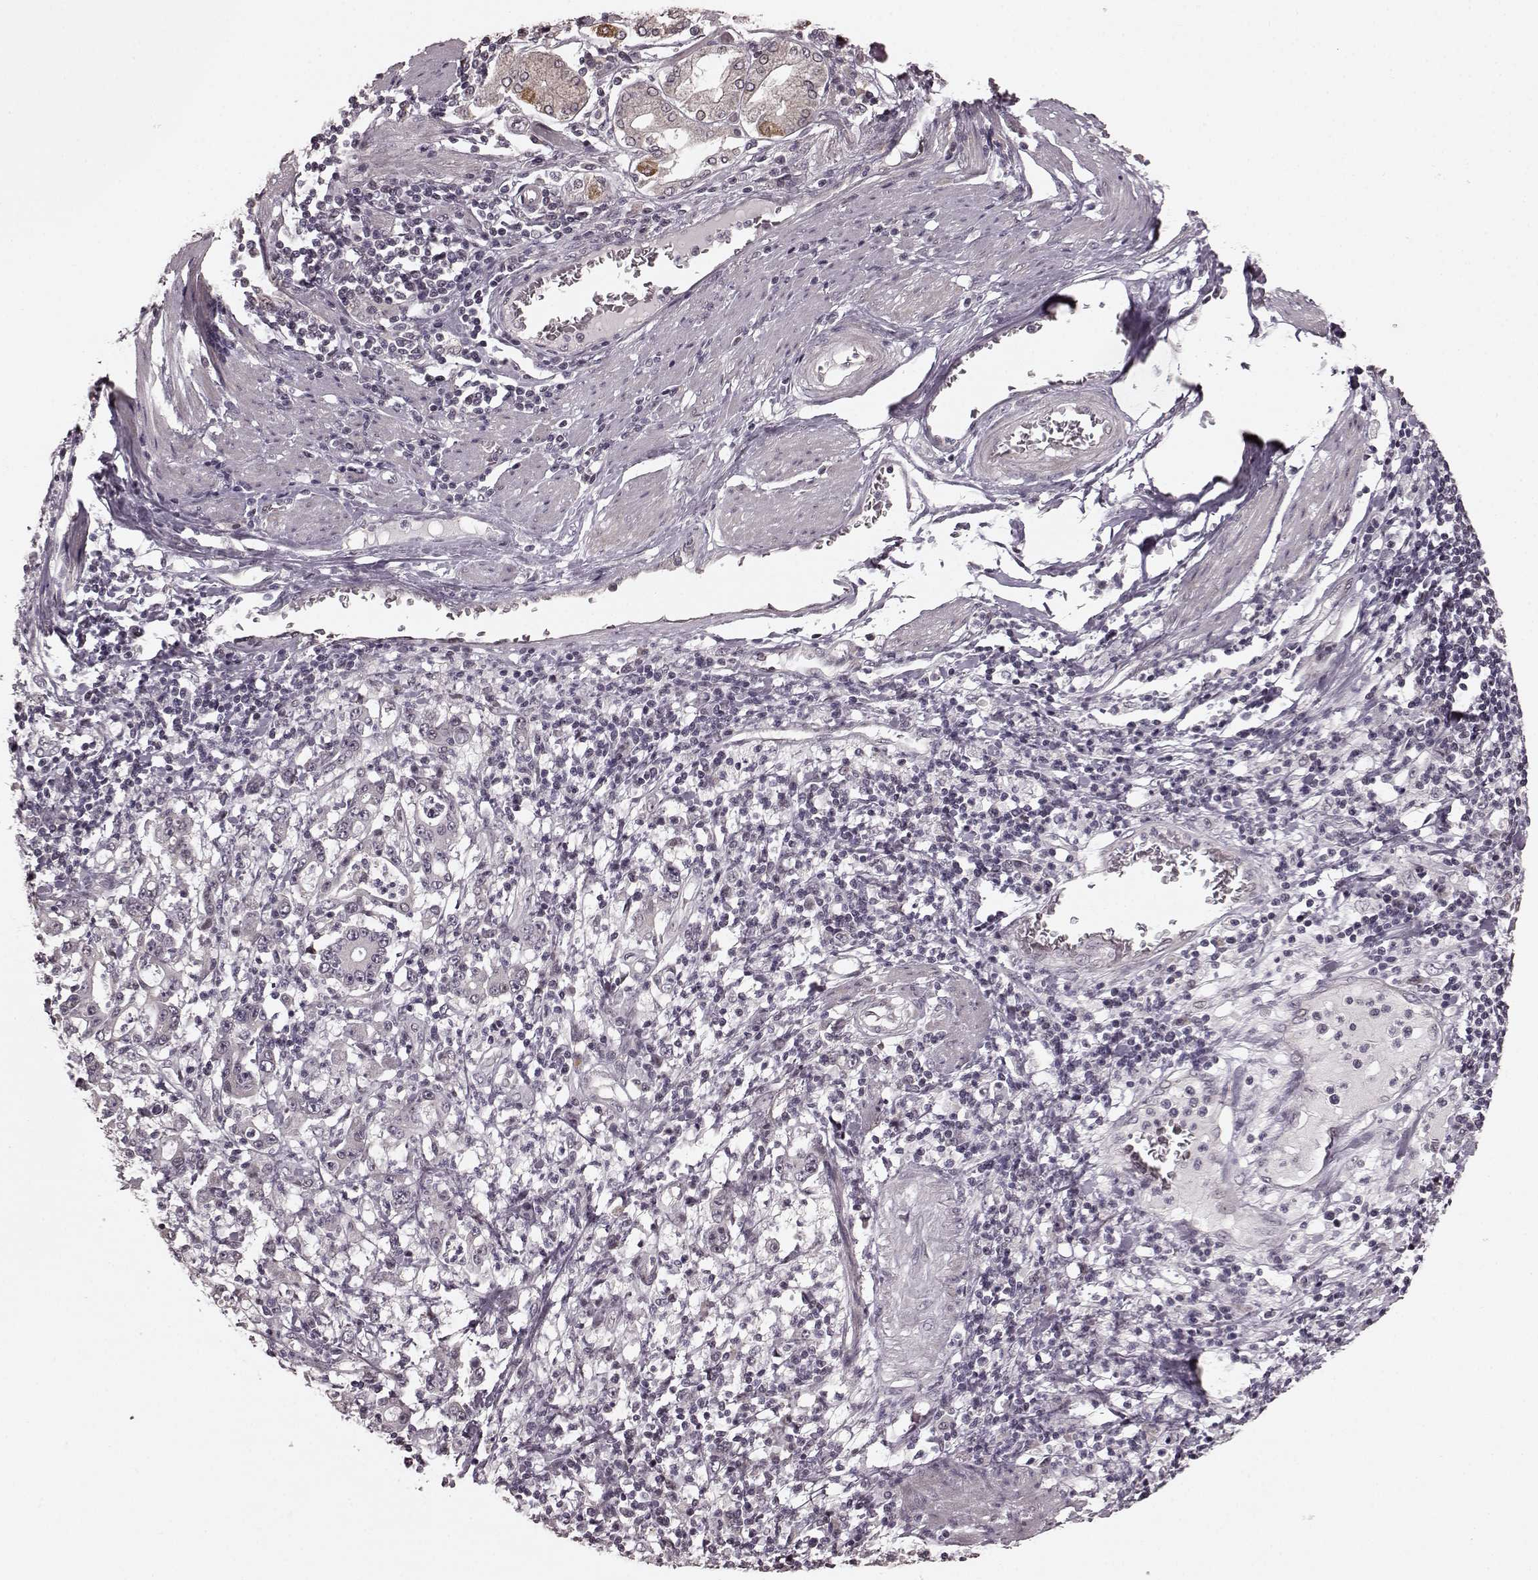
{"staining": {"intensity": "negative", "quantity": "none", "location": "none"}, "tissue": "stomach cancer", "cell_type": "Tumor cells", "image_type": "cancer", "snomed": [{"axis": "morphology", "description": "Adenocarcinoma, NOS"}, {"axis": "topography", "description": "Stomach, upper"}], "caption": "Tumor cells show no significant staining in stomach cancer (adenocarcinoma).", "gene": "PLCB4", "patient": {"sex": "male", "age": 68}}